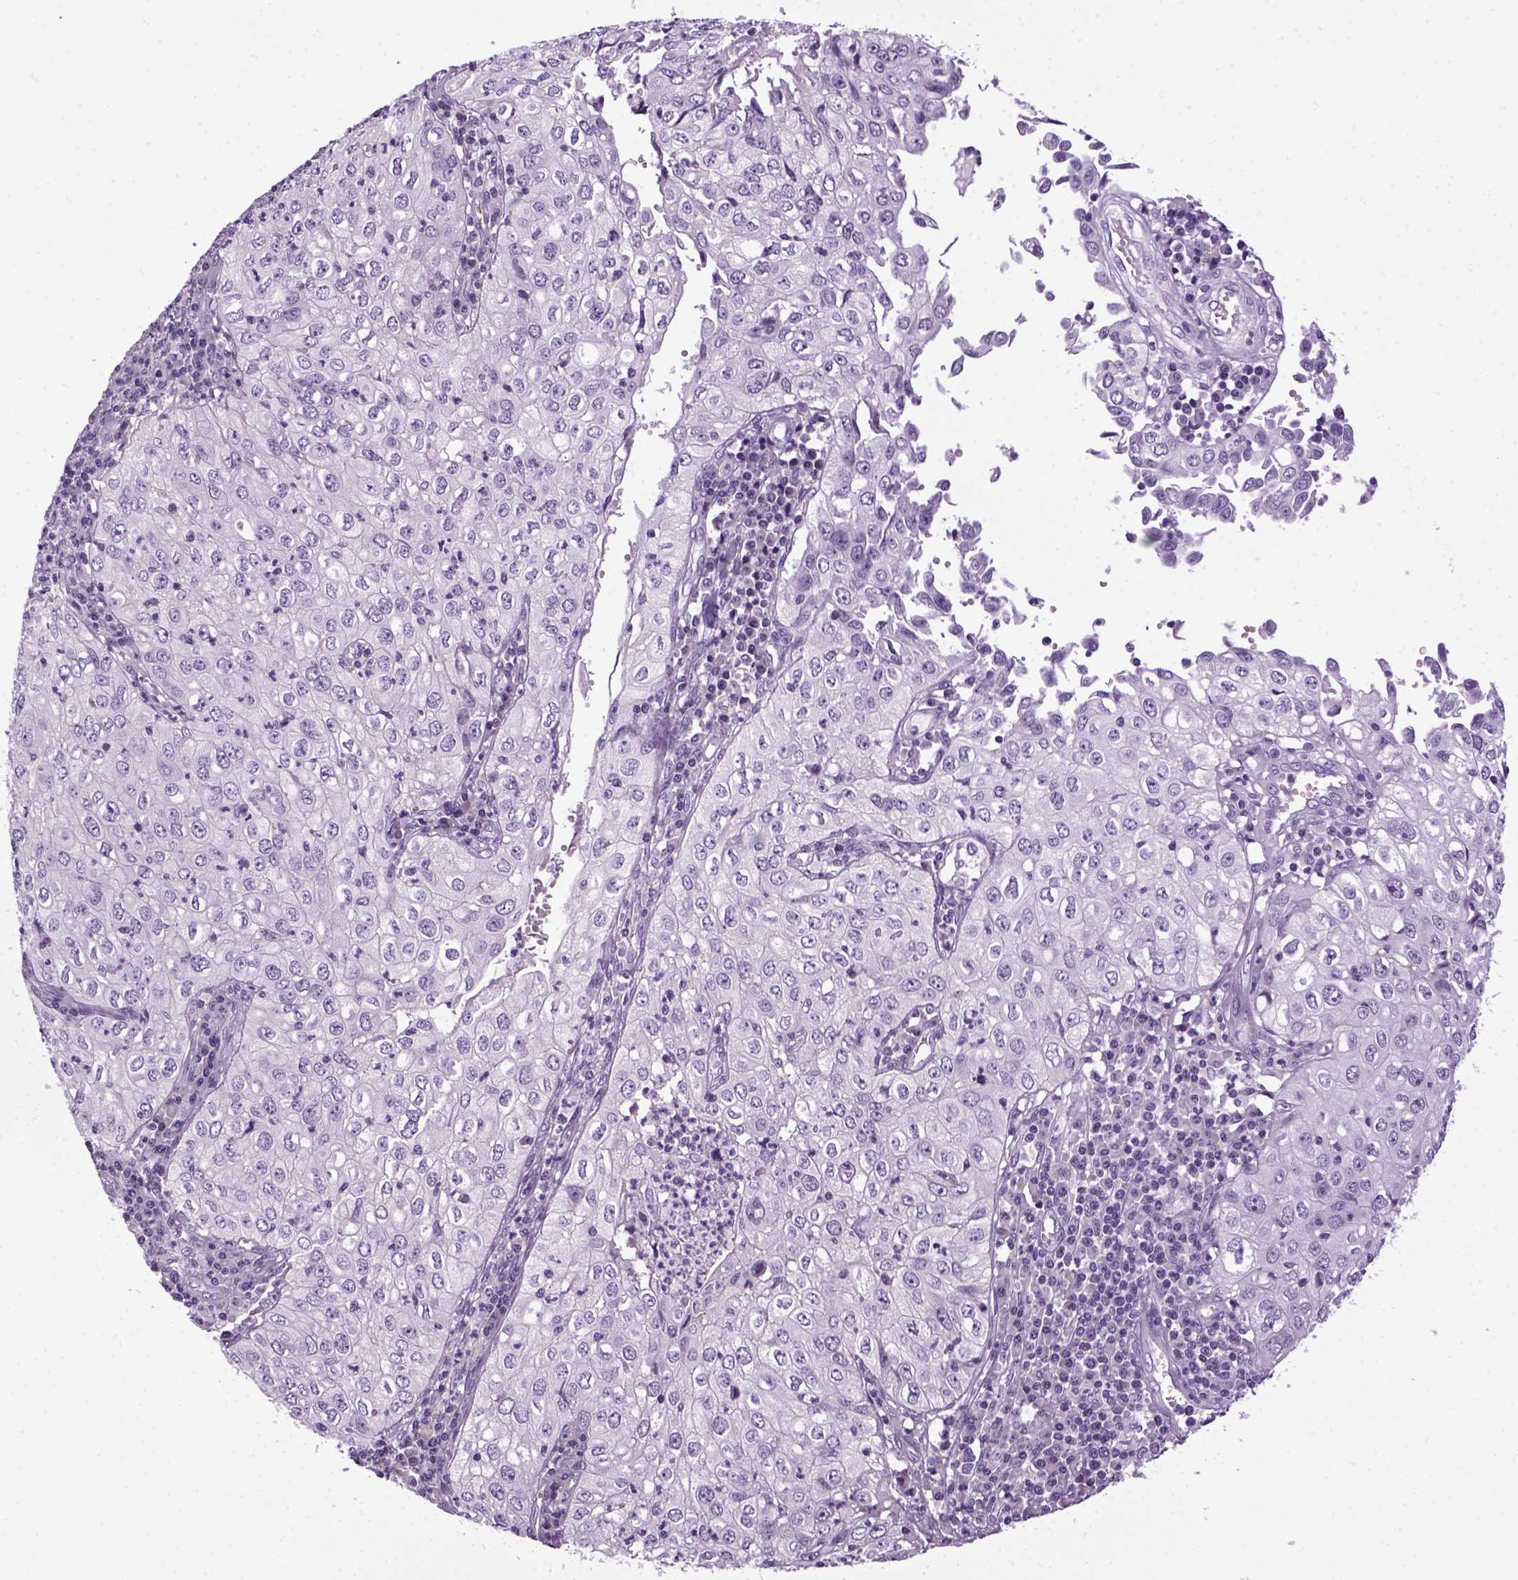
{"staining": {"intensity": "negative", "quantity": "none", "location": "none"}, "tissue": "cervical cancer", "cell_type": "Tumor cells", "image_type": "cancer", "snomed": [{"axis": "morphology", "description": "Squamous cell carcinoma, NOS"}, {"axis": "topography", "description": "Cervix"}], "caption": "A histopathology image of human cervical squamous cell carcinoma is negative for staining in tumor cells.", "gene": "HMCN2", "patient": {"sex": "female", "age": 24}}